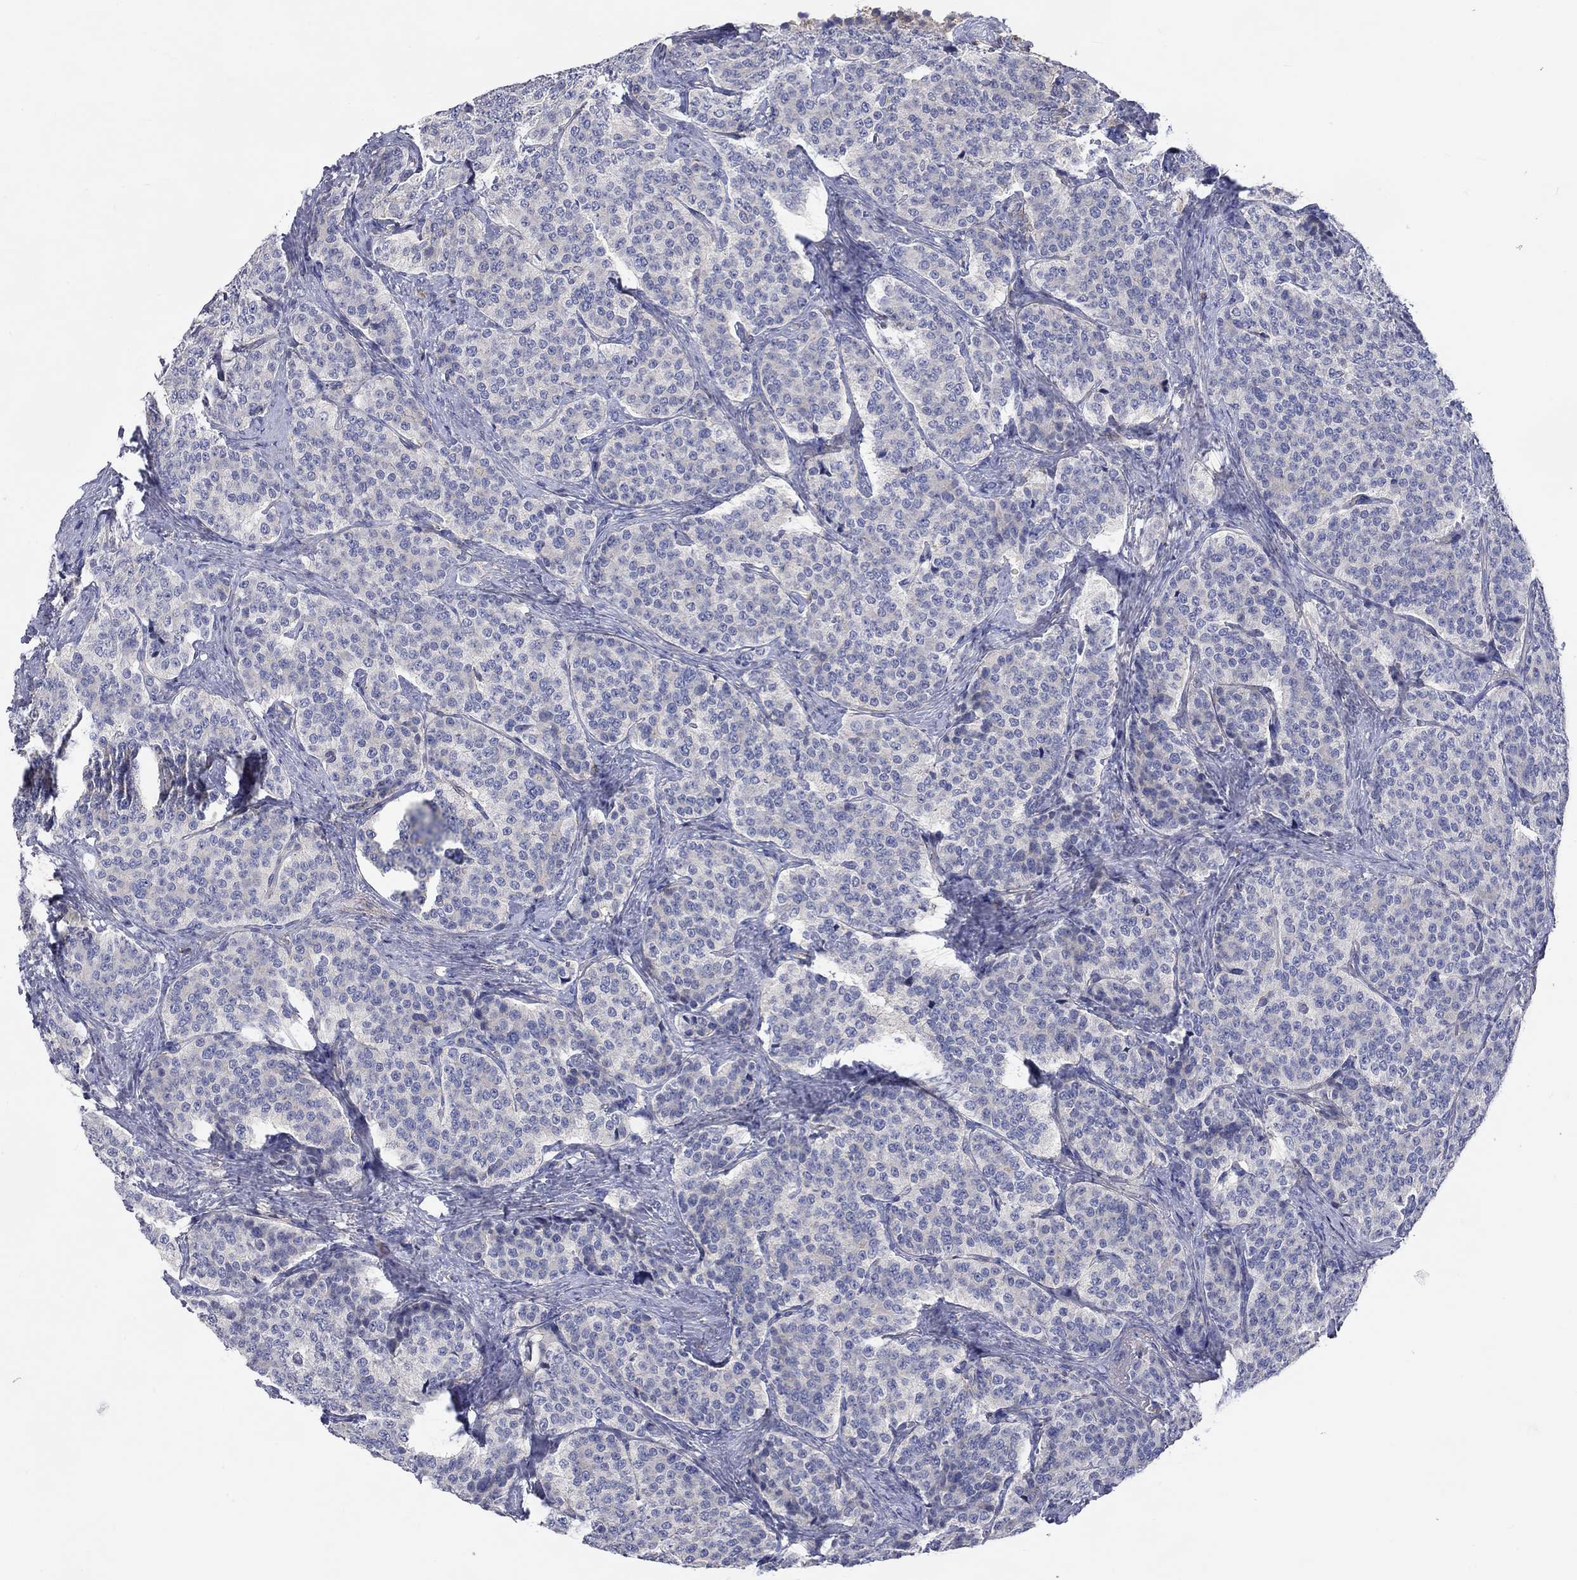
{"staining": {"intensity": "negative", "quantity": "none", "location": "none"}, "tissue": "carcinoid", "cell_type": "Tumor cells", "image_type": "cancer", "snomed": [{"axis": "morphology", "description": "Carcinoid, malignant, NOS"}, {"axis": "topography", "description": "Small intestine"}], "caption": "Carcinoid was stained to show a protein in brown. There is no significant positivity in tumor cells.", "gene": "PCDHGA10", "patient": {"sex": "female", "age": 58}}